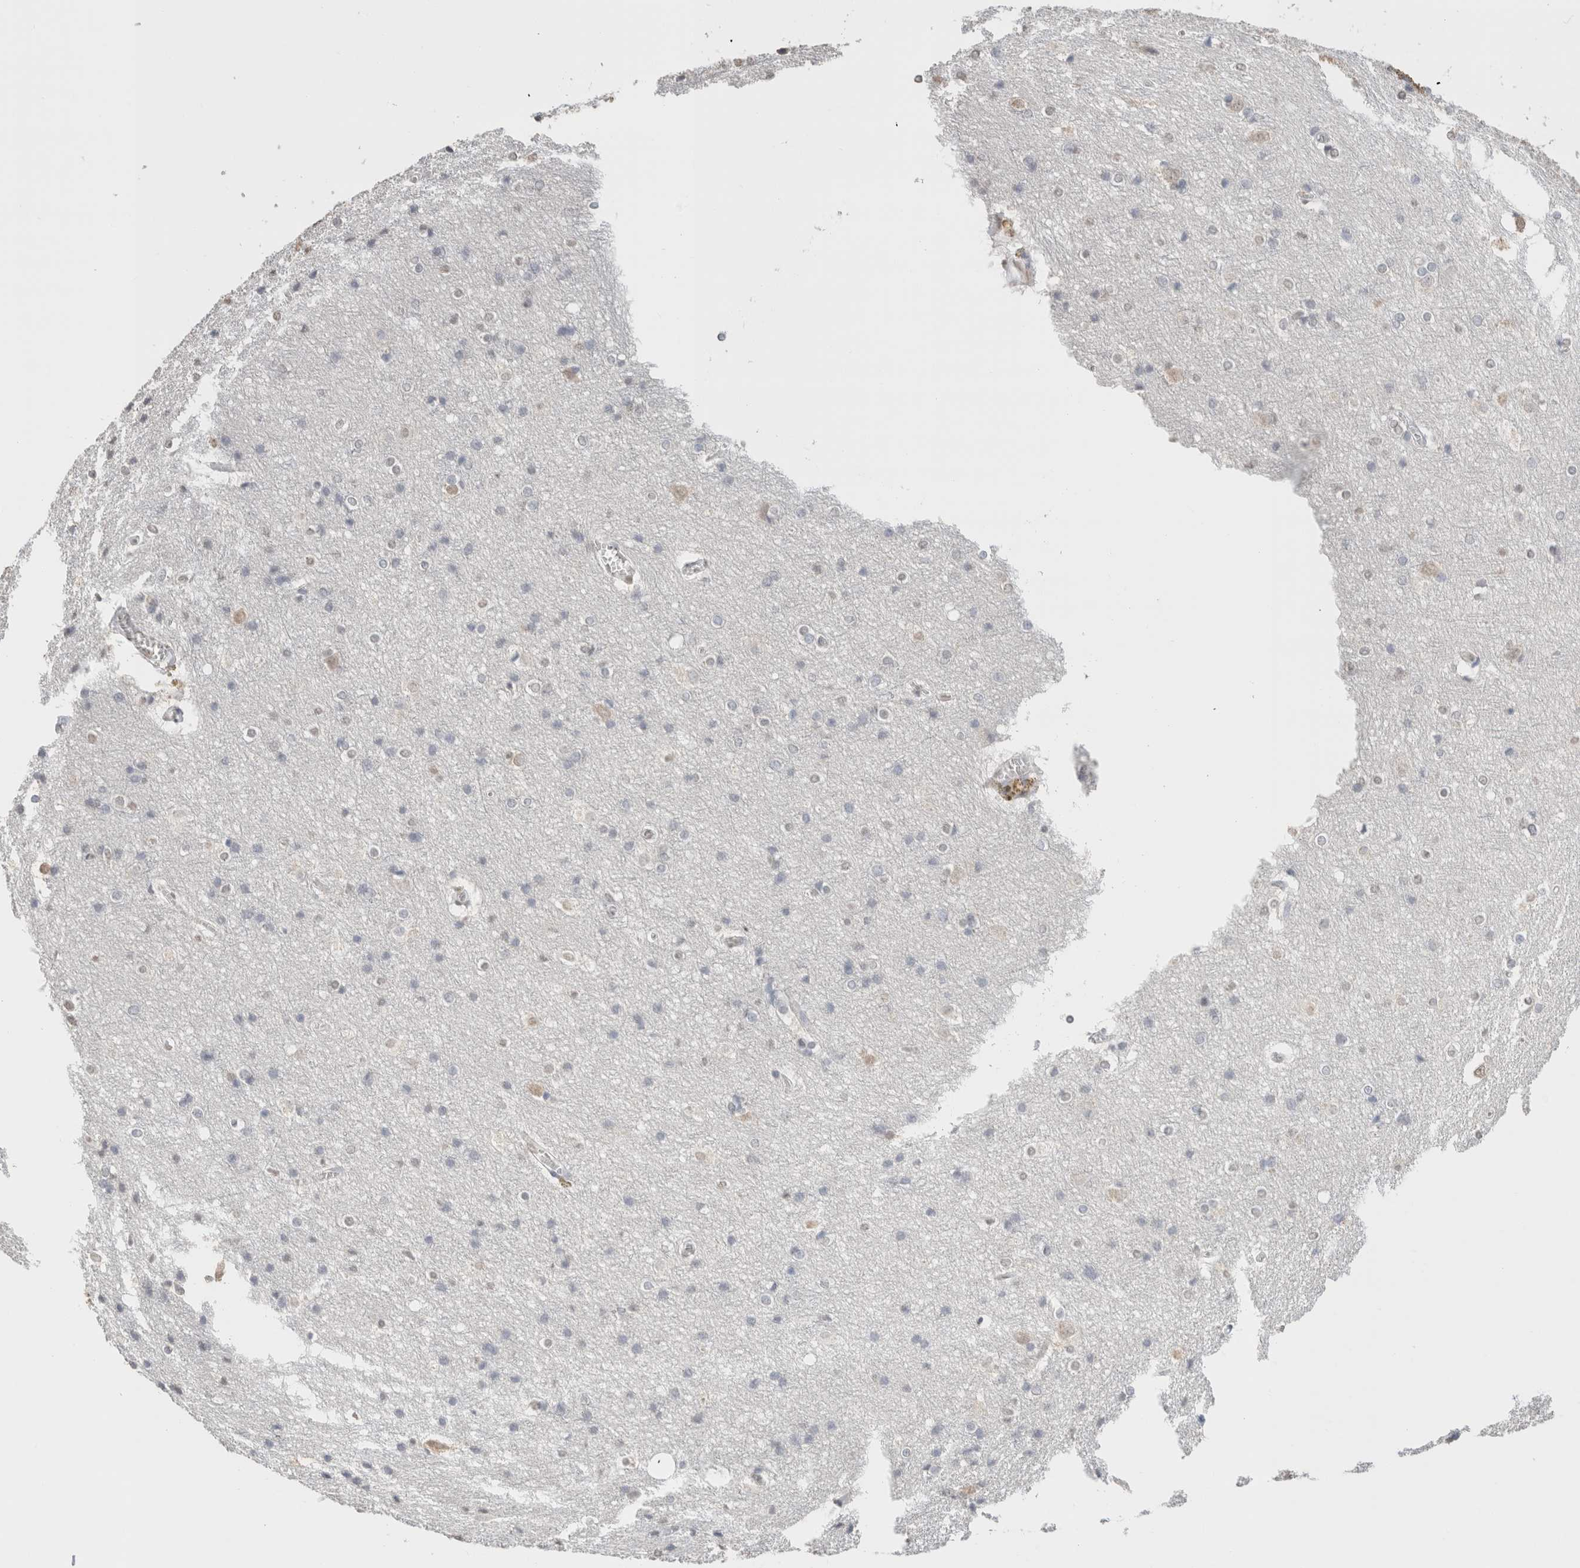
{"staining": {"intensity": "negative", "quantity": "none", "location": "none"}, "tissue": "cerebral cortex", "cell_type": "Endothelial cells", "image_type": "normal", "snomed": [{"axis": "morphology", "description": "Normal tissue, NOS"}, {"axis": "topography", "description": "Cerebral cortex"}], "caption": "This is an immunohistochemistry histopathology image of normal human cerebral cortex. There is no staining in endothelial cells.", "gene": "CD80", "patient": {"sex": "male", "age": 54}}